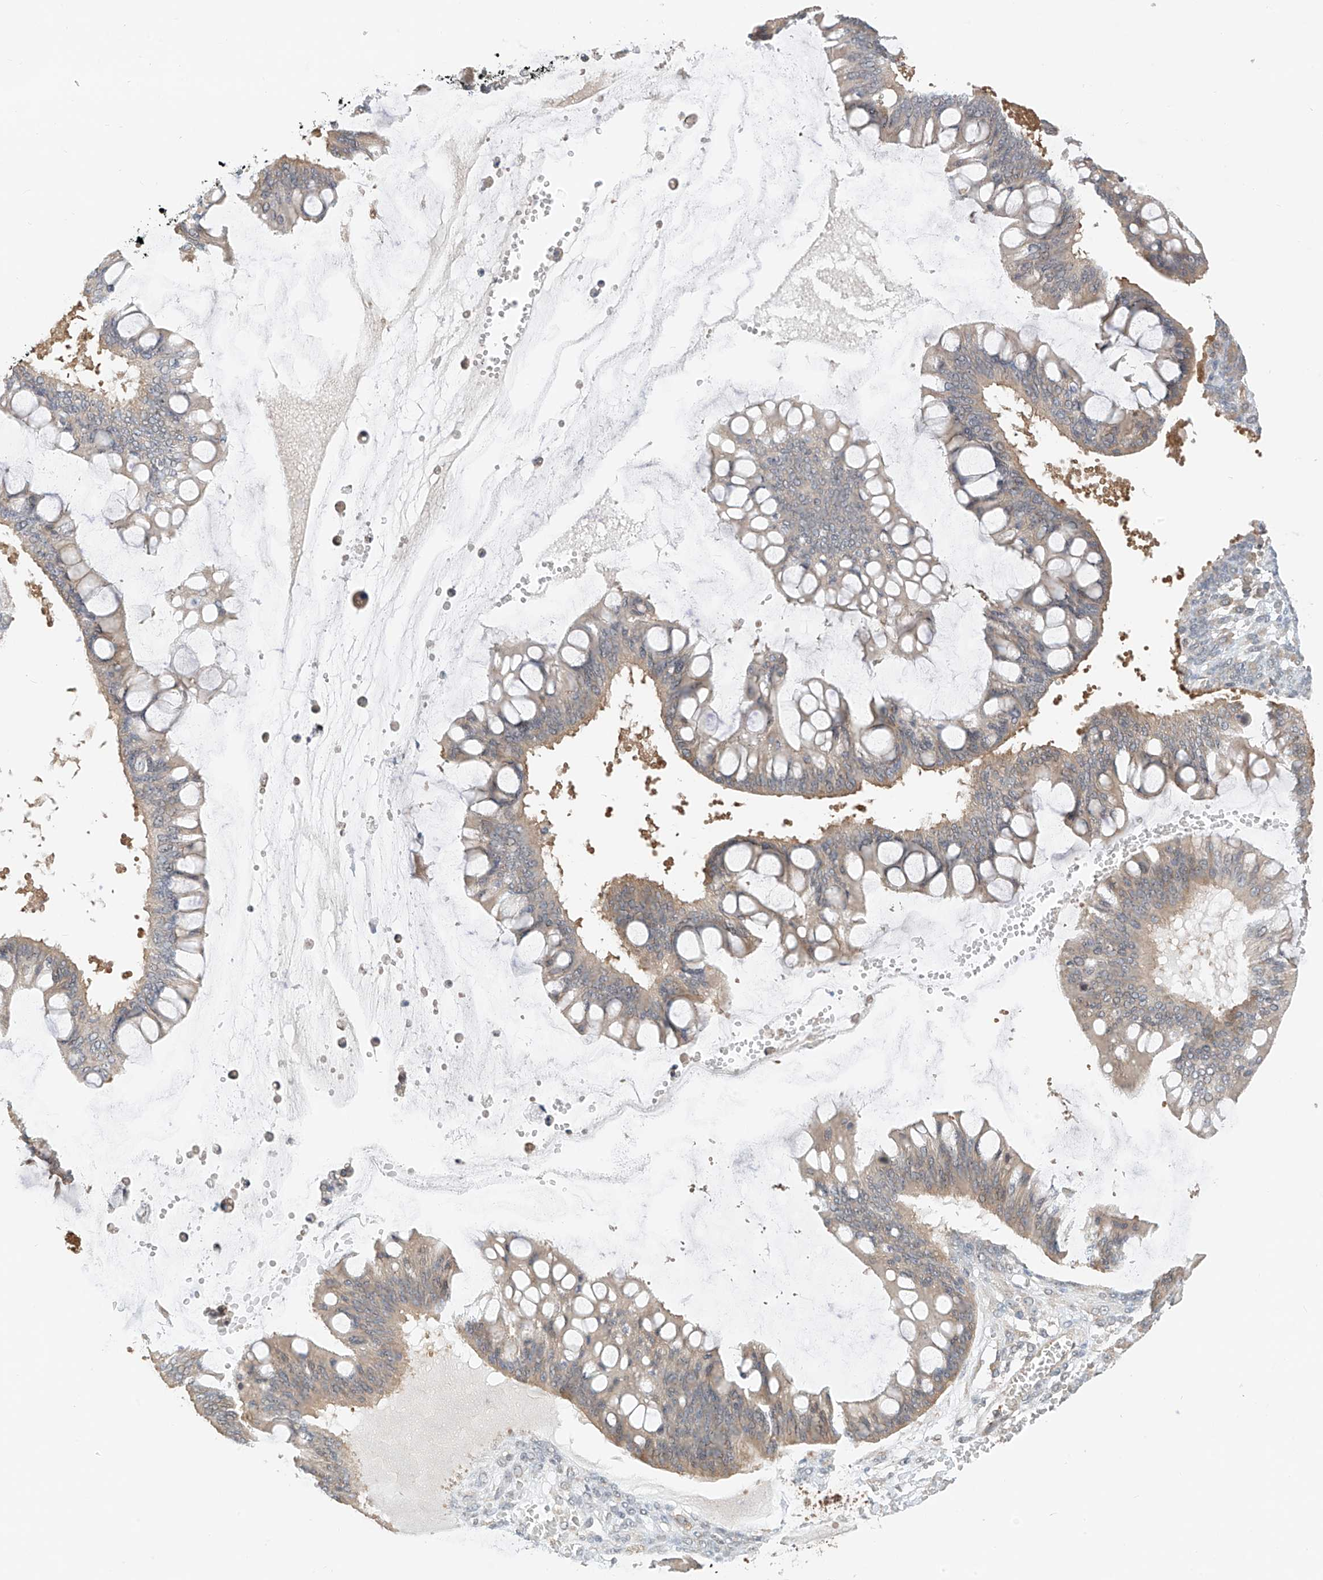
{"staining": {"intensity": "weak", "quantity": "25%-75%", "location": "cytoplasmic/membranous"}, "tissue": "ovarian cancer", "cell_type": "Tumor cells", "image_type": "cancer", "snomed": [{"axis": "morphology", "description": "Cystadenocarcinoma, mucinous, NOS"}, {"axis": "topography", "description": "Ovary"}], "caption": "About 25%-75% of tumor cells in human mucinous cystadenocarcinoma (ovarian) exhibit weak cytoplasmic/membranous protein expression as visualized by brown immunohistochemical staining.", "gene": "PPA2", "patient": {"sex": "female", "age": 73}}